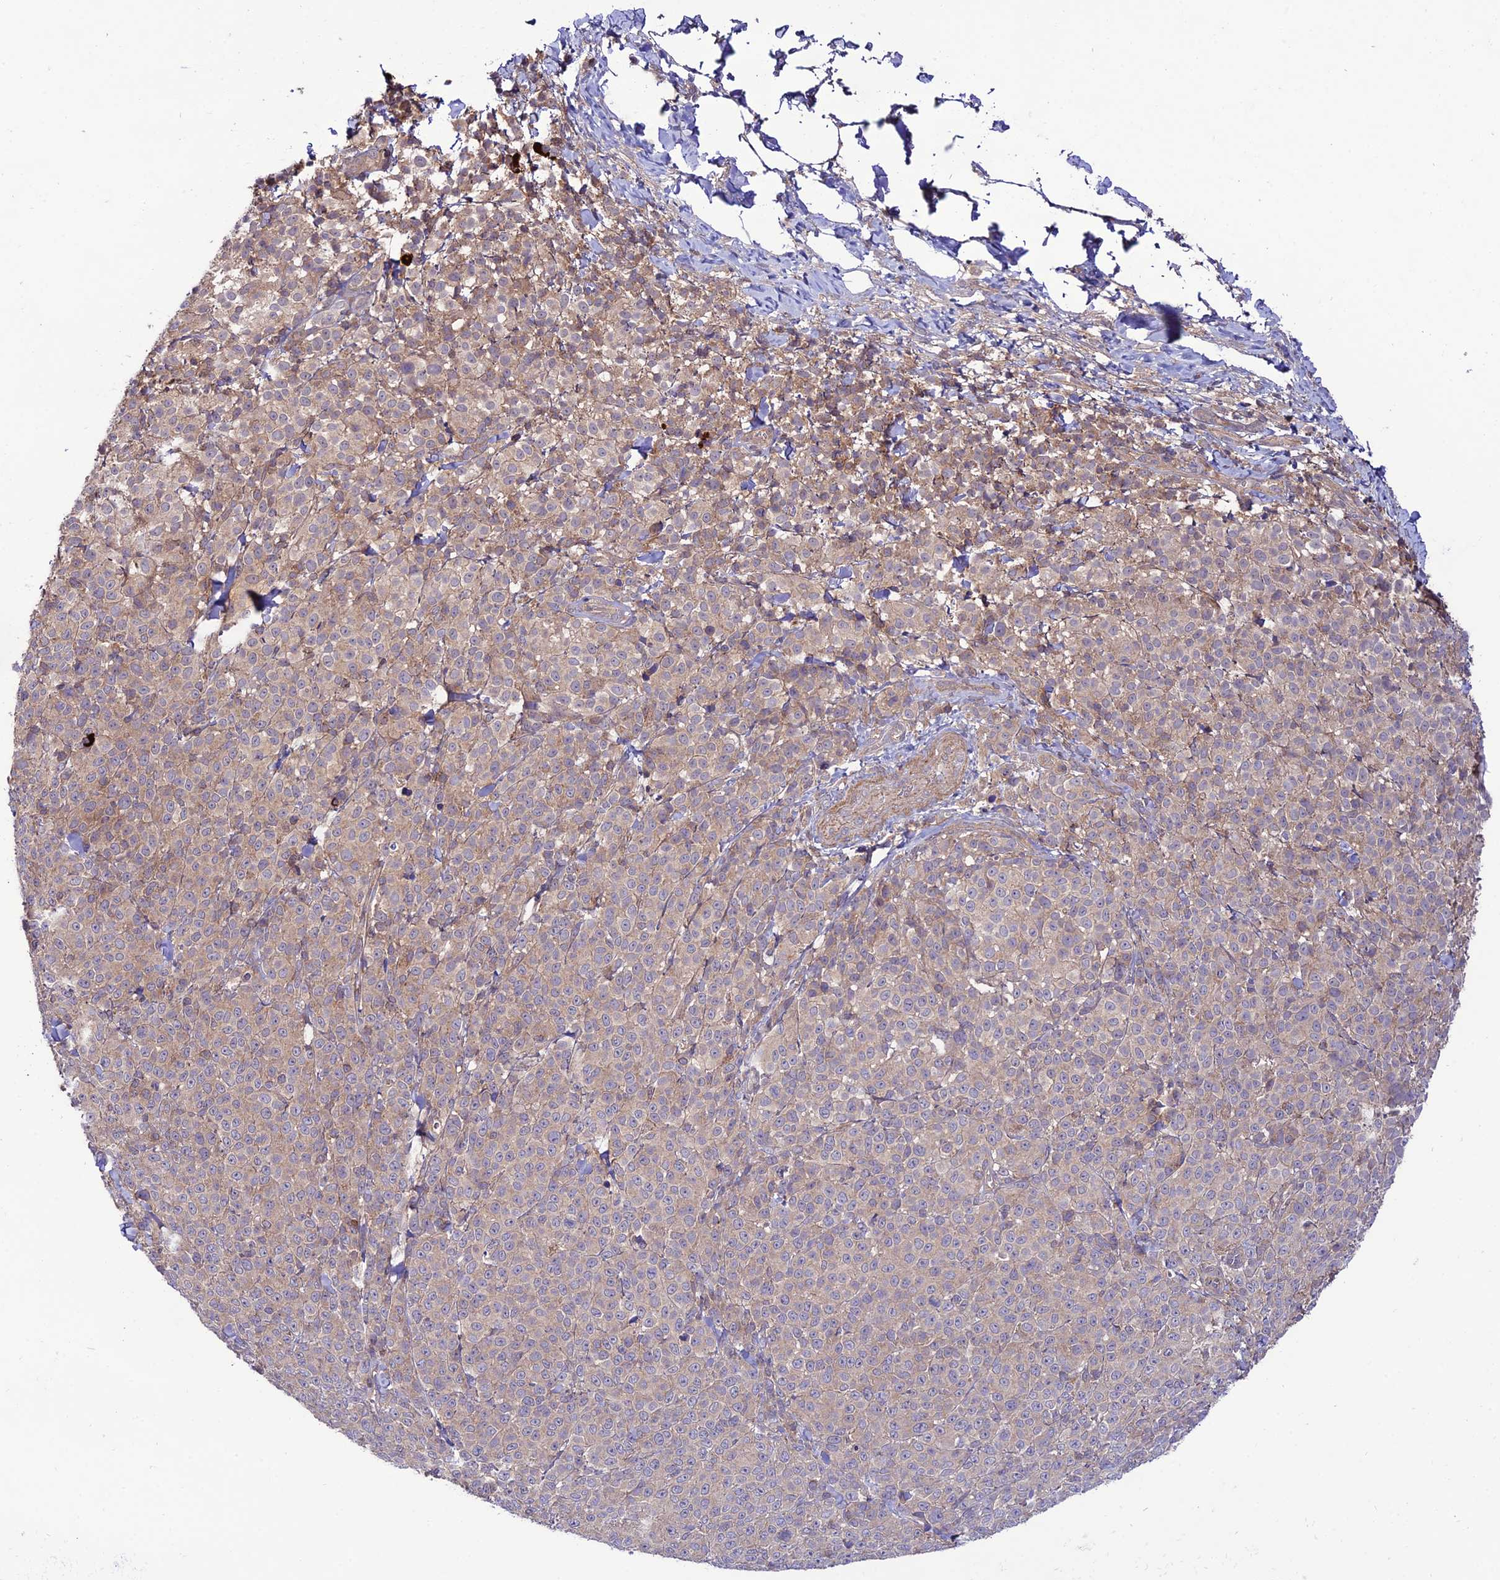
{"staining": {"intensity": "weak", "quantity": "<25%", "location": "cytoplasmic/membranous"}, "tissue": "melanoma", "cell_type": "Tumor cells", "image_type": "cancer", "snomed": [{"axis": "morphology", "description": "Normal tissue, NOS"}, {"axis": "morphology", "description": "Malignant melanoma, NOS"}, {"axis": "topography", "description": "Skin"}], "caption": "Tumor cells show no significant expression in melanoma. Brightfield microscopy of immunohistochemistry (IHC) stained with DAB (3,3'-diaminobenzidine) (brown) and hematoxylin (blue), captured at high magnification.", "gene": "PPIL3", "patient": {"sex": "female", "age": 34}}